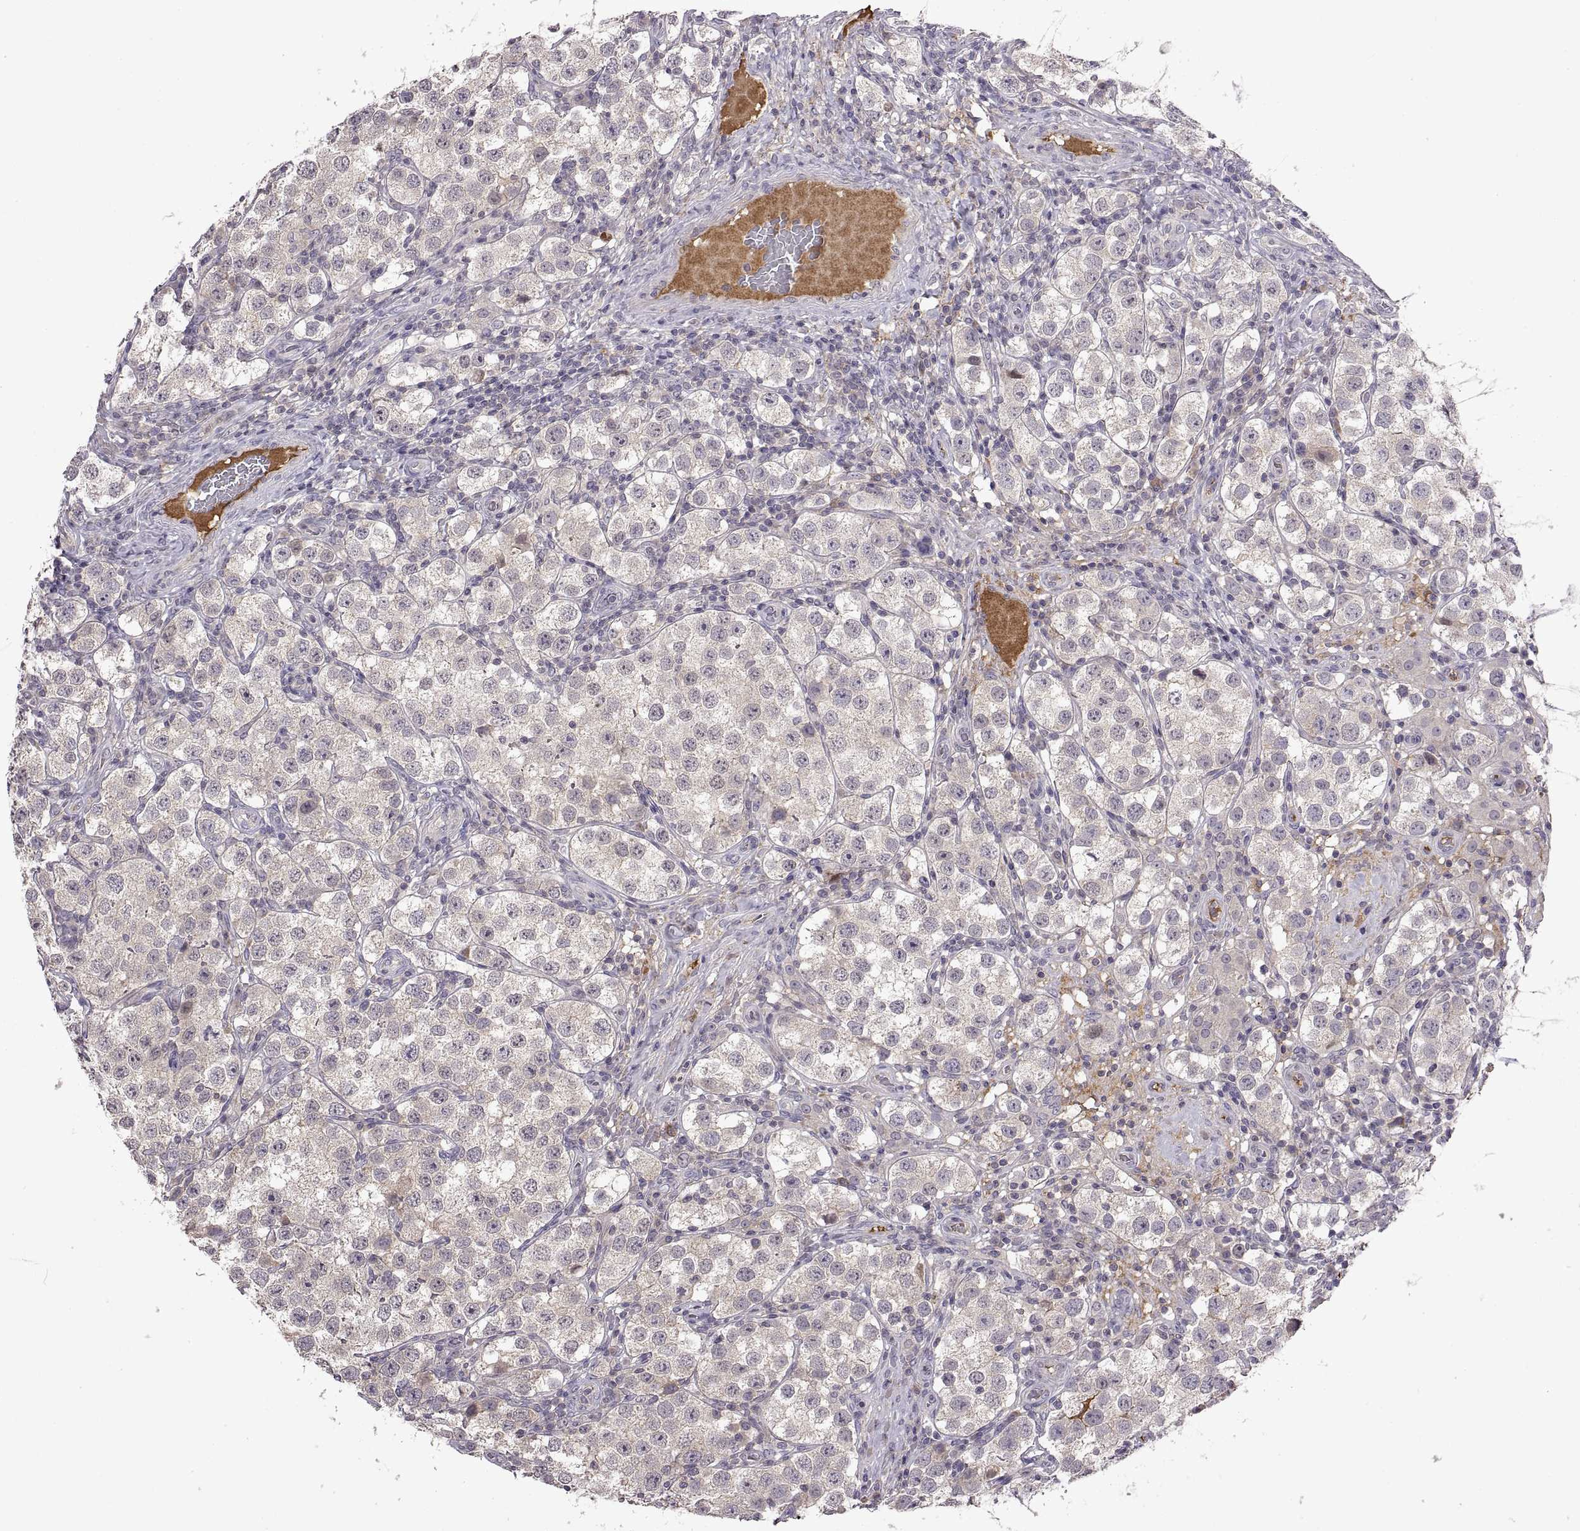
{"staining": {"intensity": "weak", "quantity": "<25%", "location": "cytoplasmic/membranous"}, "tissue": "testis cancer", "cell_type": "Tumor cells", "image_type": "cancer", "snomed": [{"axis": "morphology", "description": "Seminoma, NOS"}, {"axis": "topography", "description": "Testis"}], "caption": "Human seminoma (testis) stained for a protein using immunohistochemistry (IHC) exhibits no staining in tumor cells.", "gene": "NMNAT2", "patient": {"sex": "male", "age": 37}}